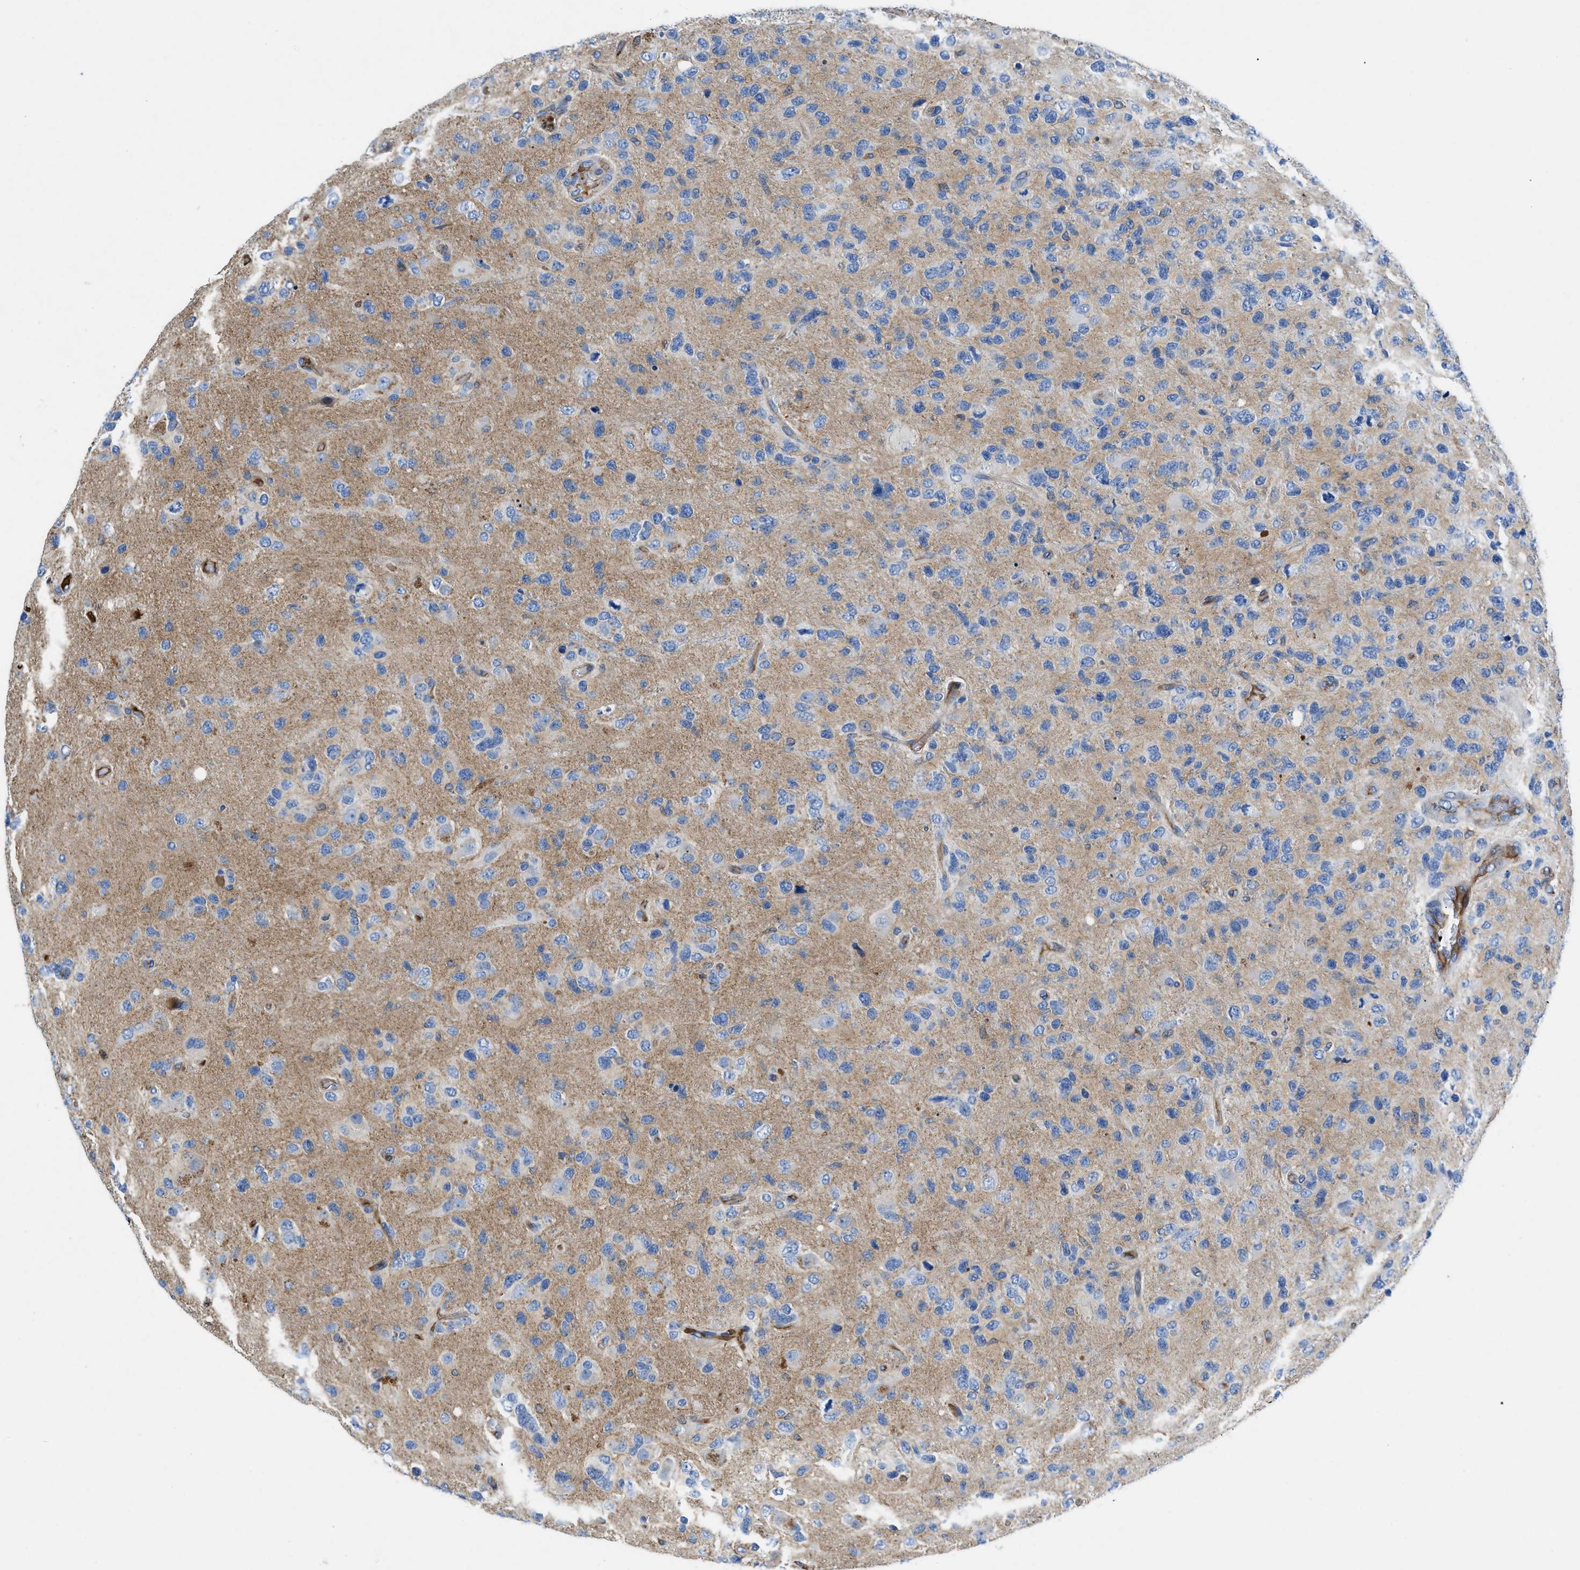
{"staining": {"intensity": "negative", "quantity": "none", "location": "none"}, "tissue": "glioma", "cell_type": "Tumor cells", "image_type": "cancer", "snomed": [{"axis": "morphology", "description": "Glioma, malignant, High grade"}, {"axis": "topography", "description": "Brain"}], "caption": "This is a image of immunohistochemistry (IHC) staining of glioma, which shows no expression in tumor cells.", "gene": "ATP6V0D1", "patient": {"sex": "female", "age": 58}}